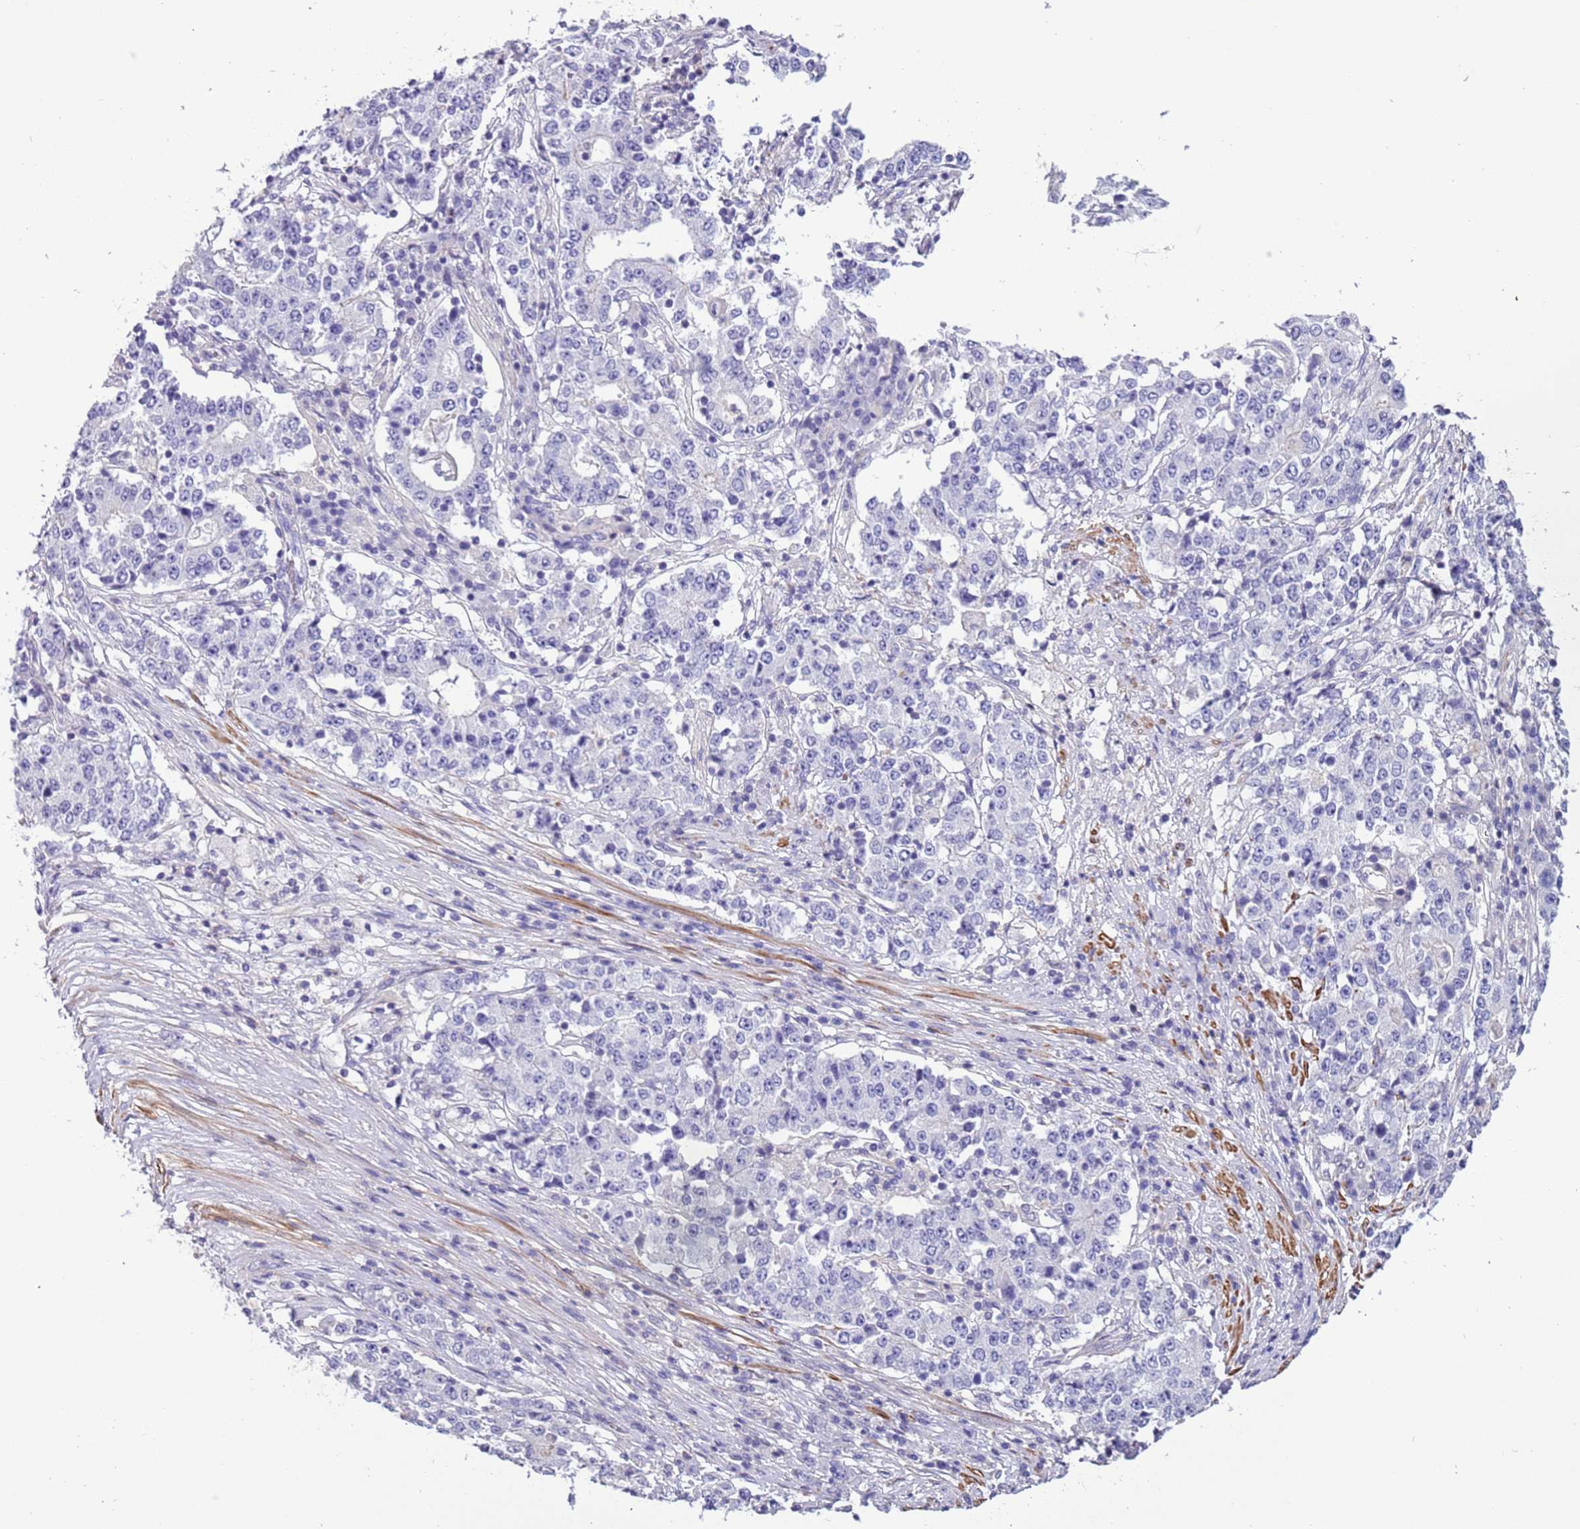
{"staining": {"intensity": "negative", "quantity": "none", "location": "none"}, "tissue": "stomach cancer", "cell_type": "Tumor cells", "image_type": "cancer", "snomed": [{"axis": "morphology", "description": "Adenocarcinoma, NOS"}, {"axis": "topography", "description": "Stomach"}], "caption": "A micrograph of stomach cancer (adenocarcinoma) stained for a protein reveals no brown staining in tumor cells.", "gene": "PCGF2", "patient": {"sex": "male", "age": 59}}